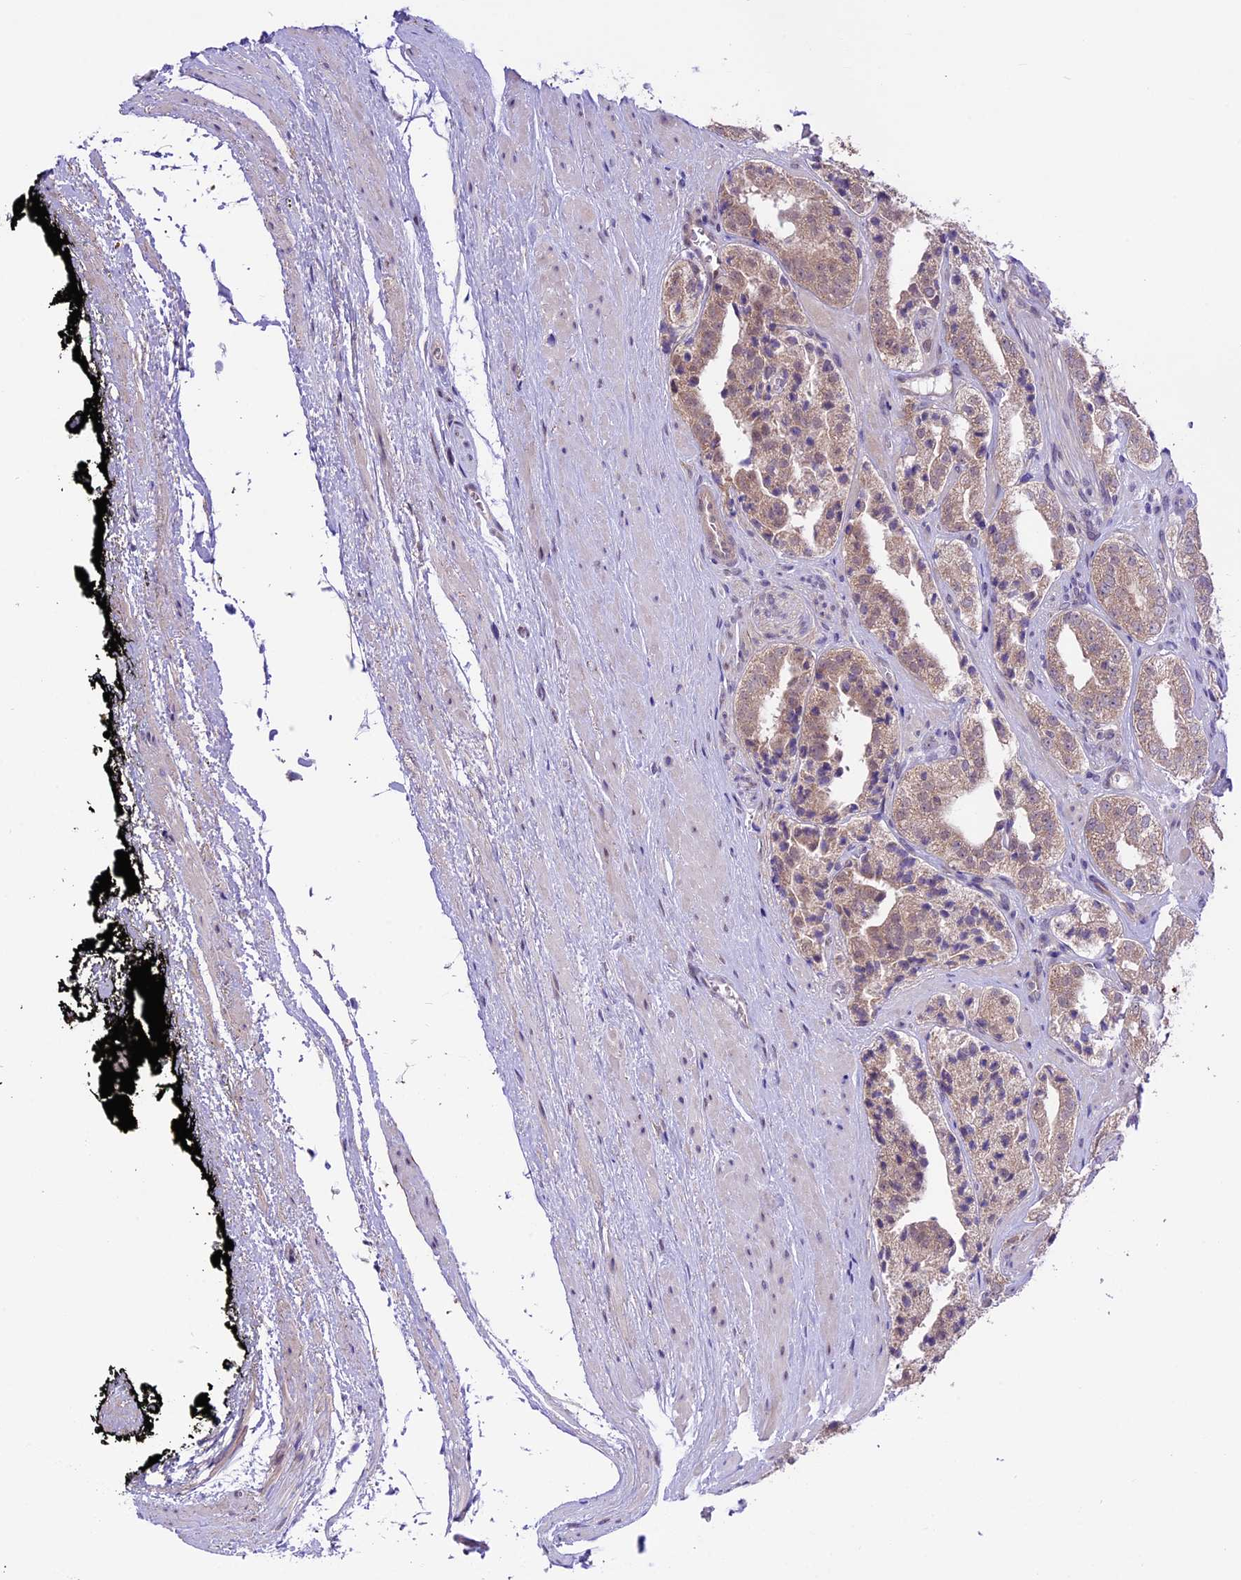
{"staining": {"intensity": "weak", "quantity": "25%-75%", "location": "cytoplasmic/membranous"}, "tissue": "prostate cancer", "cell_type": "Tumor cells", "image_type": "cancer", "snomed": [{"axis": "morphology", "description": "Adenocarcinoma, High grade"}, {"axis": "topography", "description": "Prostate"}], "caption": "DAB (3,3'-diaminobenzidine) immunohistochemical staining of human prostate cancer (adenocarcinoma (high-grade)) displays weak cytoplasmic/membranous protein positivity in about 25%-75% of tumor cells.", "gene": "SPRED1", "patient": {"sex": "male", "age": 71}}